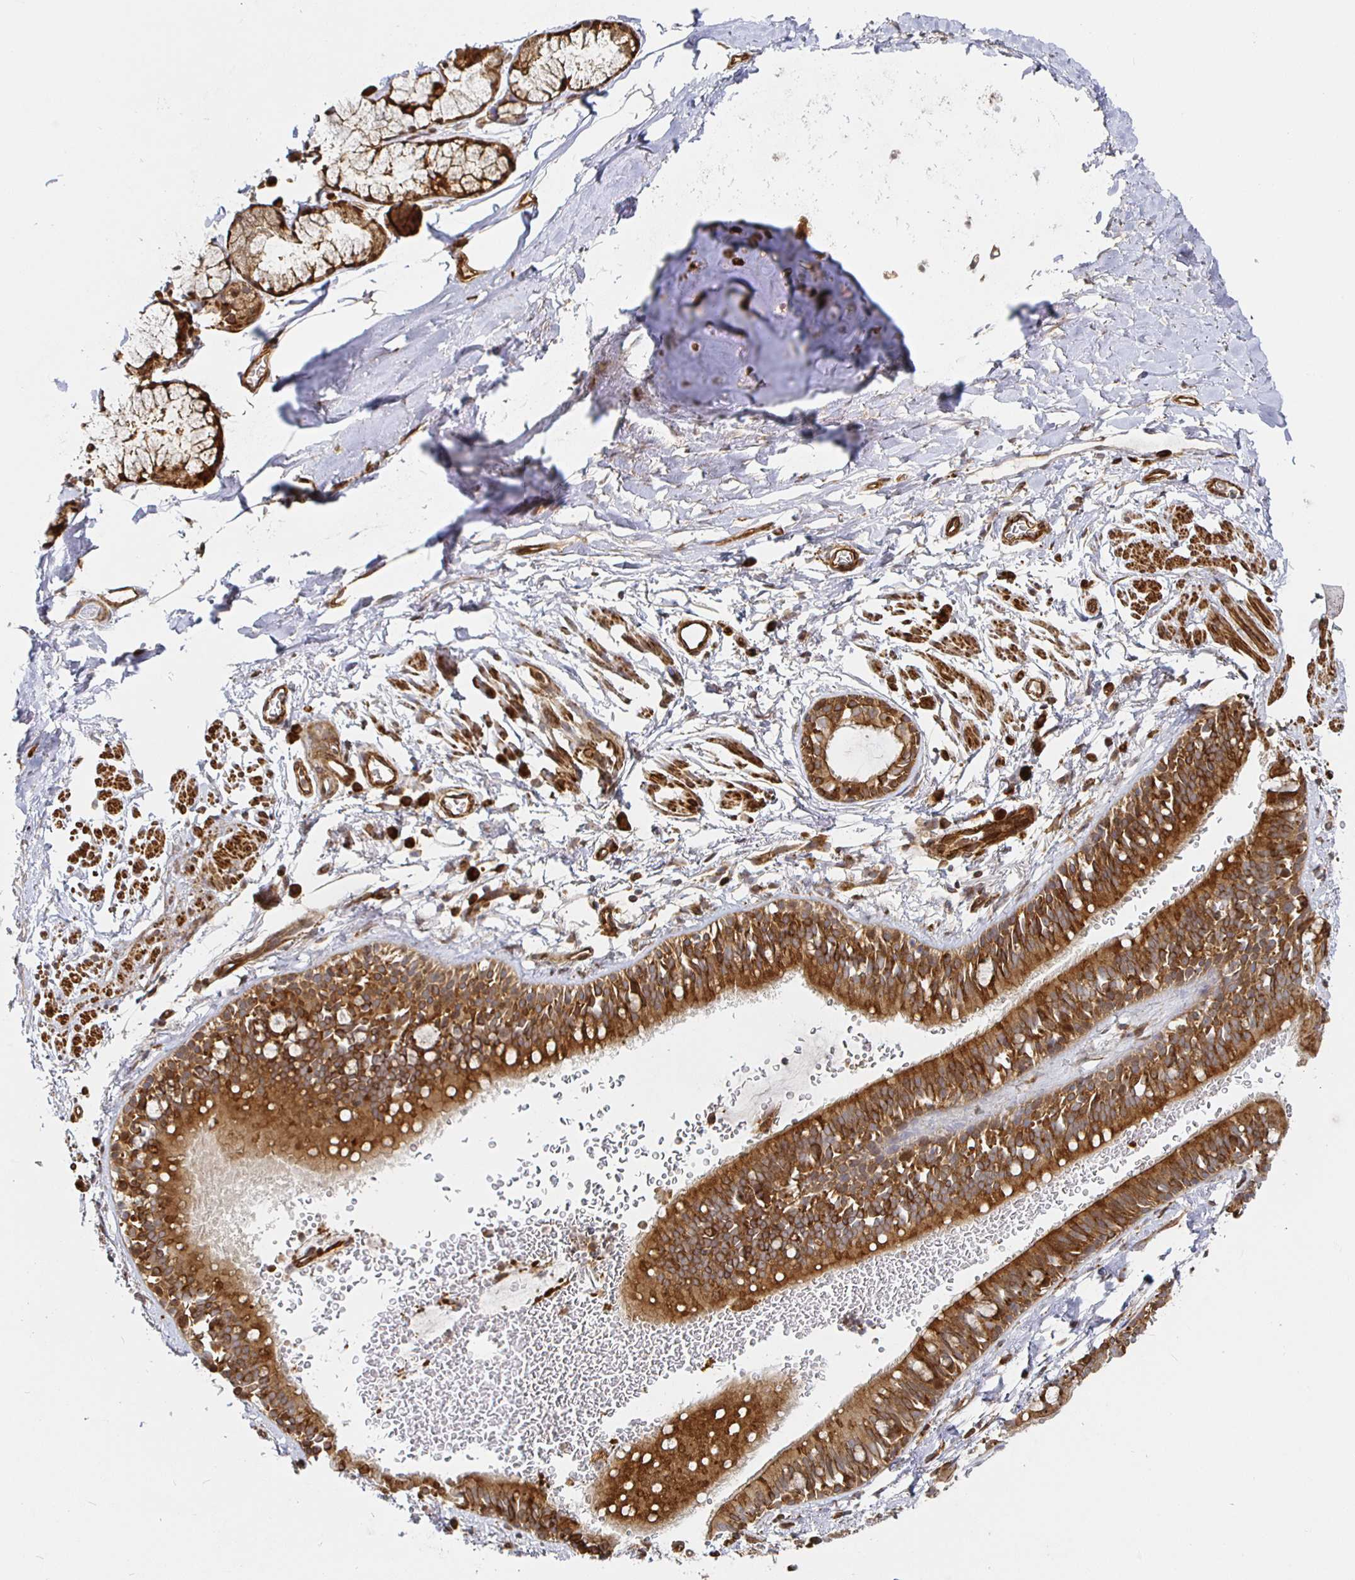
{"staining": {"intensity": "moderate", "quantity": "25%-75%", "location": "cytoplasmic/membranous"}, "tissue": "adipose tissue", "cell_type": "Adipocytes", "image_type": "normal", "snomed": [{"axis": "morphology", "description": "Normal tissue, NOS"}, {"axis": "topography", "description": "Lymph node"}, {"axis": "topography", "description": "Cartilage tissue"}, {"axis": "topography", "description": "Bronchus"}], "caption": "Immunohistochemical staining of benign adipose tissue shows medium levels of moderate cytoplasmic/membranous positivity in about 25%-75% of adipocytes.", "gene": "STRAP", "patient": {"sex": "female", "age": 70}}